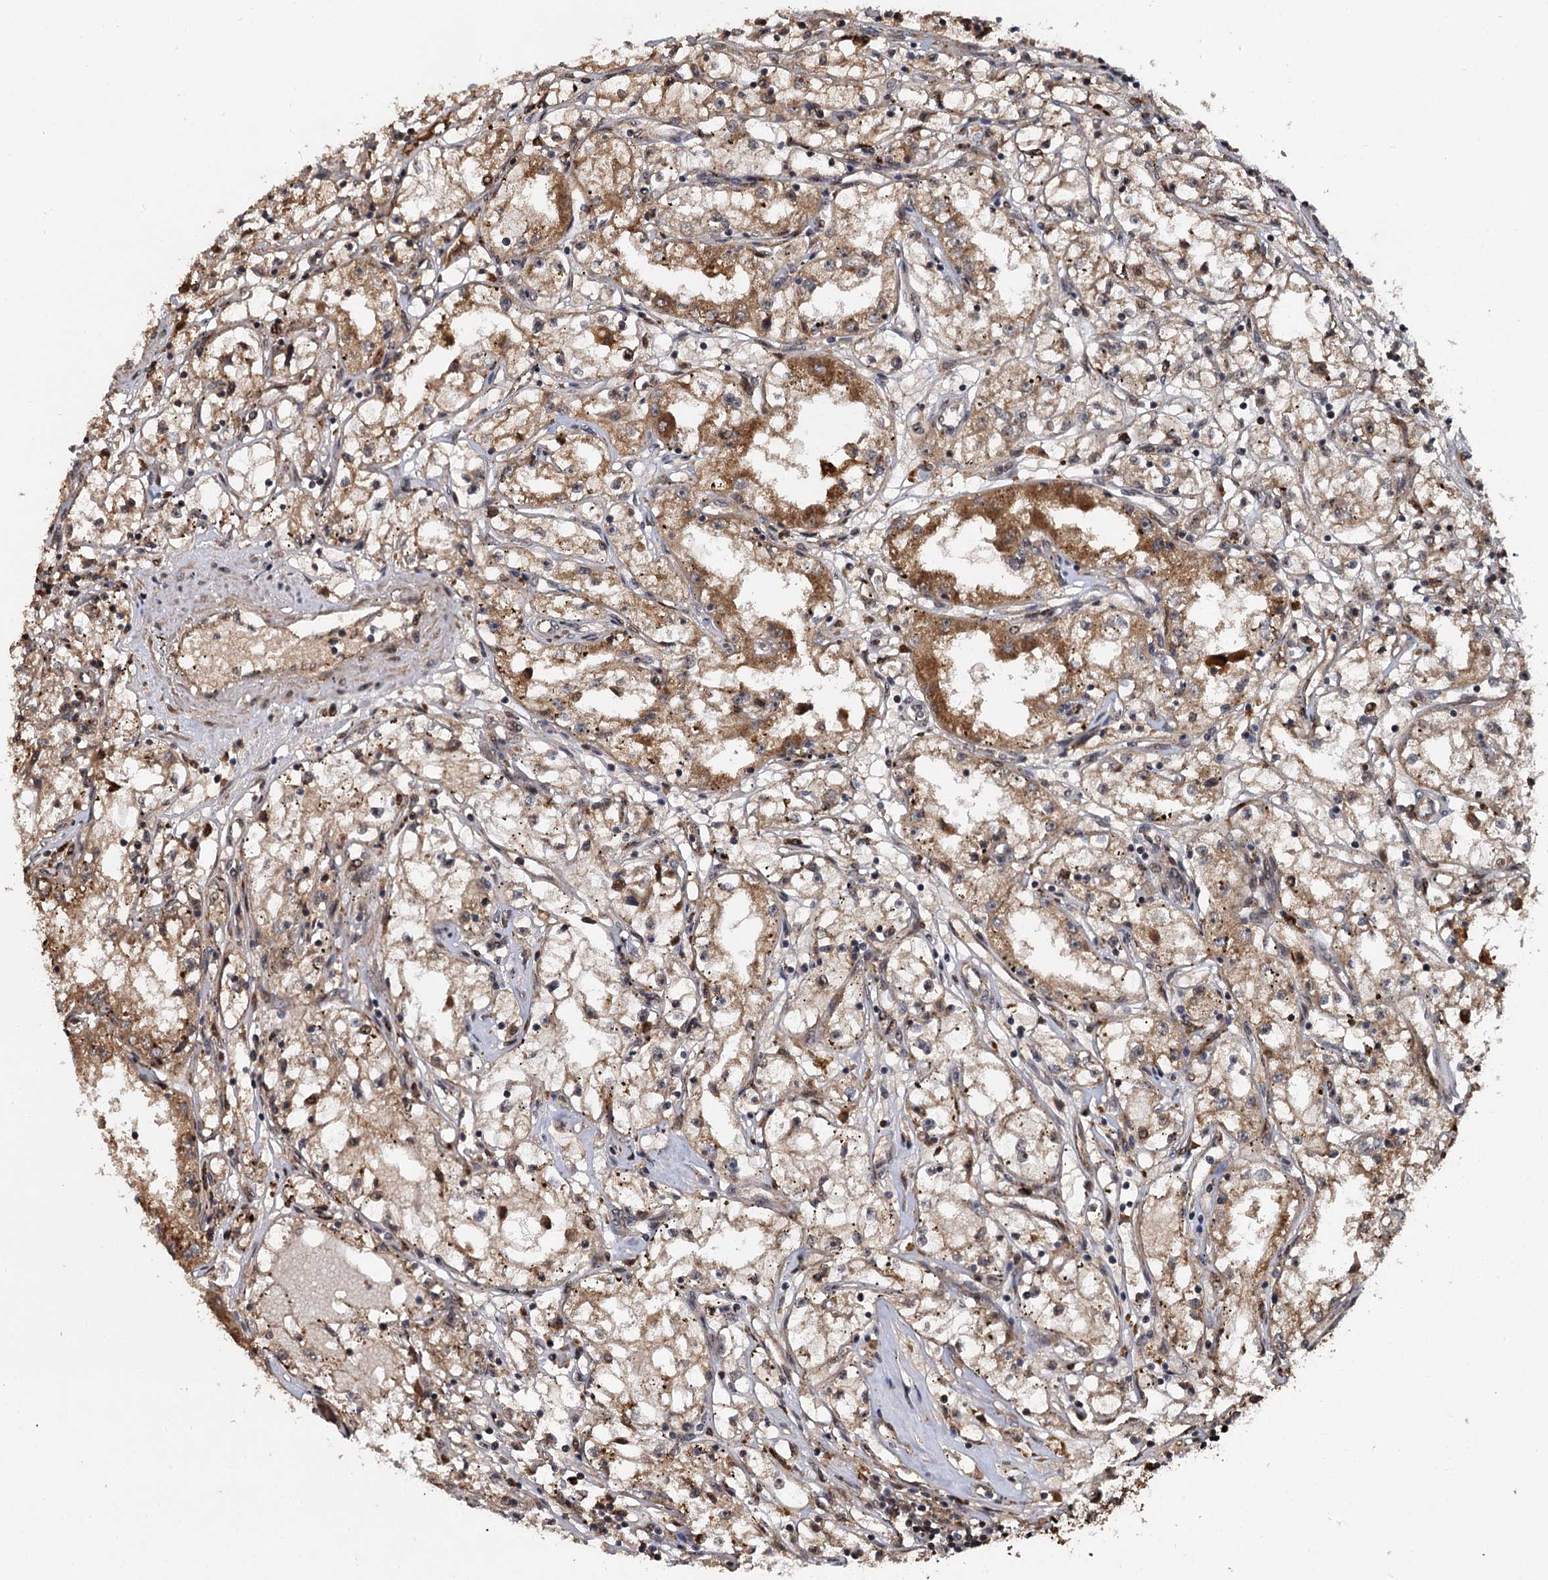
{"staining": {"intensity": "moderate", "quantity": ">75%", "location": "cytoplasmic/membranous"}, "tissue": "renal cancer", "cell_type": "Tumor cells", "image_type": "cancer", "snomed": [{"axis": "morphology", "description": "Adenocarcinoma, NOS"}, {"axis": "topography", "description": "Kidney"}], "caption": "Approximately >75% of tumor cells in adenocarcinoma (renal) display moderate cytoplasmic/membranous protein staining as visualized by brown immunohistochemical staining.", "gene": "CEP192", "patient": {"sex": "male", "age": 56}}